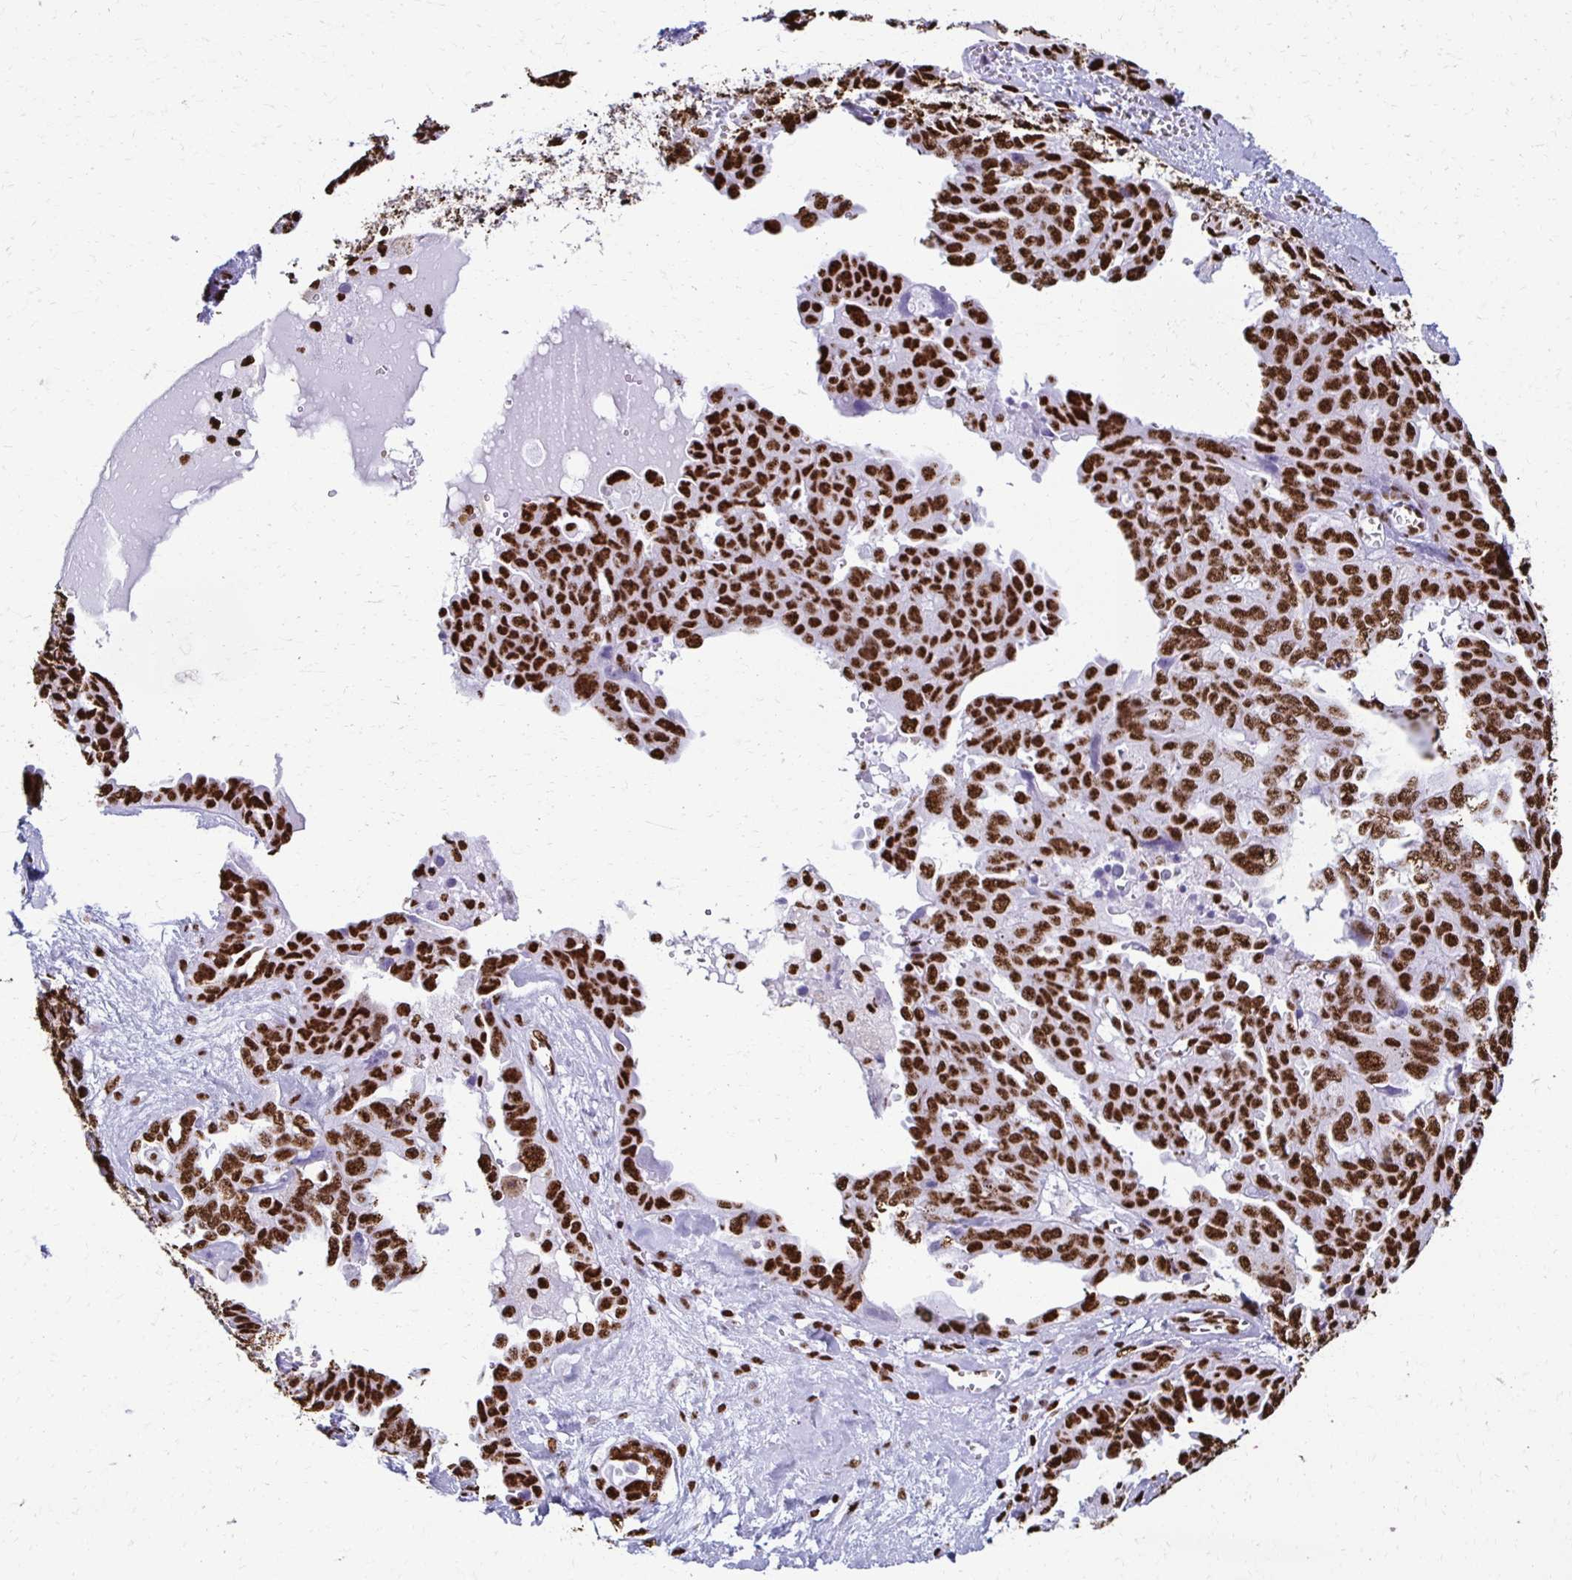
{"staining": {"intensity": "strong", "quantity": ">75%", "location": "nuclear"}, "tissue": "ovarian cancer", "cell_type": "Tumor cells", "image_type": "cancer", "snomed": [{"axis": "morphology", "description": "Carcinoma, endometroid"}, {"axis": "topography", "description": "Ovary"}], "caption": "Immunohistochemistry (DAB (3,3'-diaminobenzidine)) staining of ovarian cancer (endometroid carcinoma) exhibits strong nuclear protein positivity in about >75% of tumor cells. (DAB (3,3'-diaminobenzidine) = brown stain, brightfield microscopy at high magnification).", "gene": "NONO", "patient": {"sex": "female", "age": 70}}